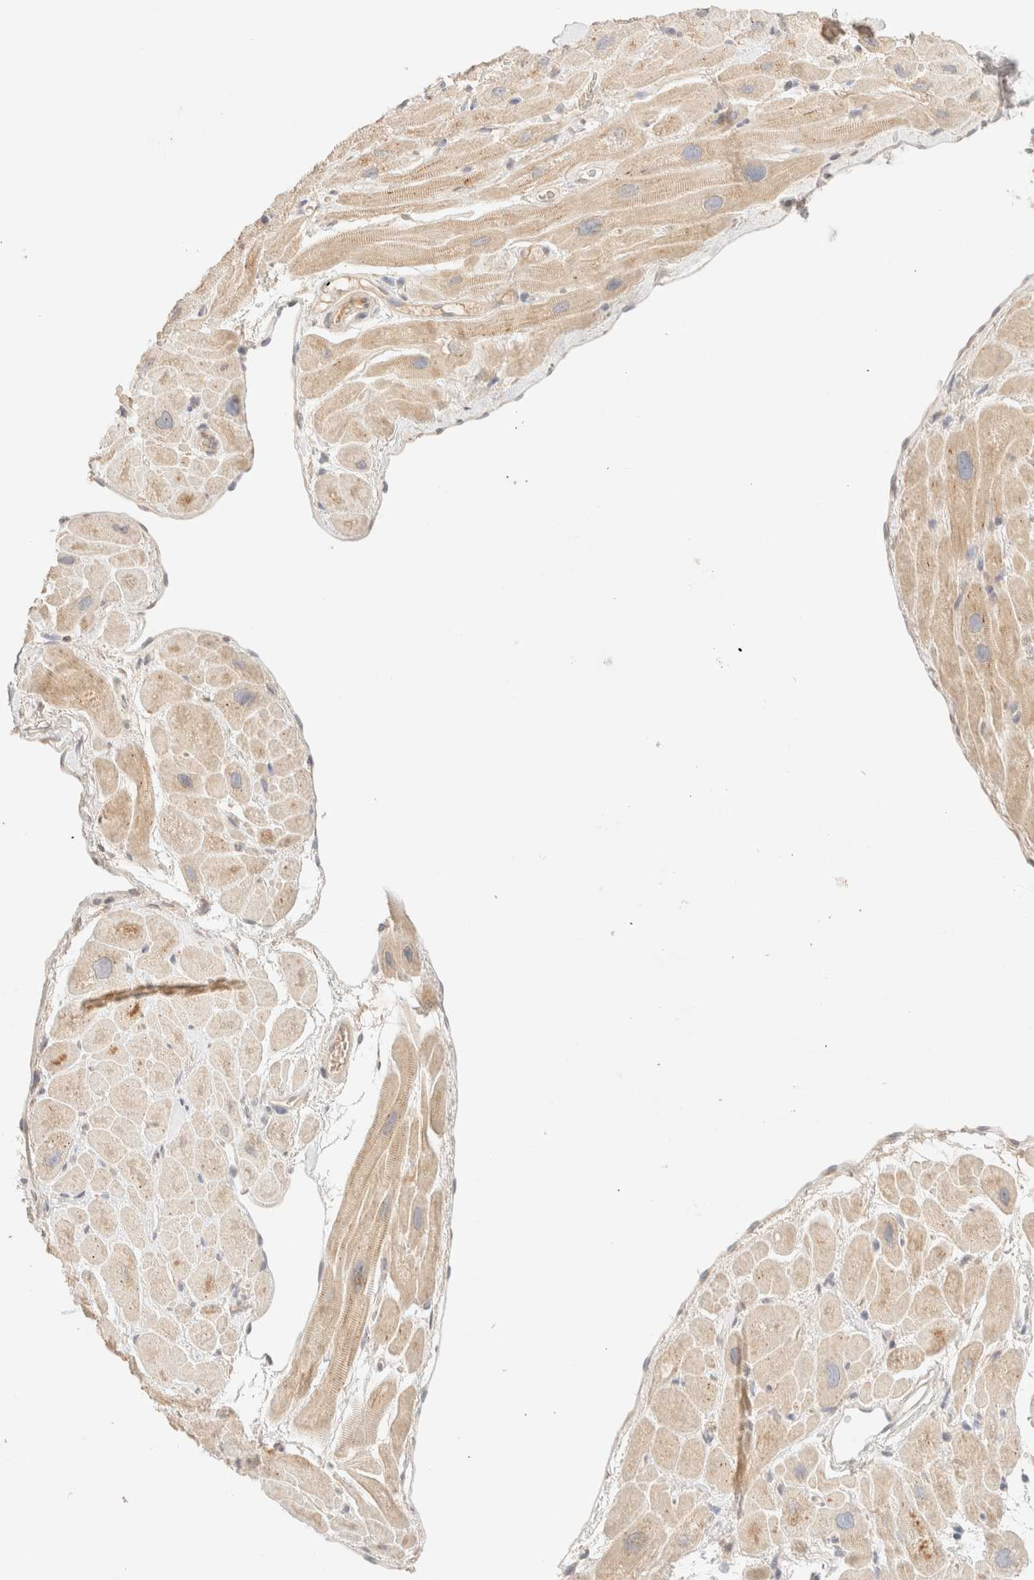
{"staining": {"intensity": "weak", "quantity": ">75%", "location": "cytoplasmic/membranous"}, "tissue": "heart muscle", "cell_type": "Cardiomyocytes", "image_type": "normal", "snomed": [{"axis": "morphology", "description": "Normal tissue, NOS"}, {"axis": "topography", "description": "Heart"}], "caption": "Immunohistochemical staining of benign heart muscle exhibits >75% levels of weak cytoplasmic/membranous protein staining in approximately >75% of cardiomyocytes.", "gene": "SARM1", "patient": {"sex": "male", "age": 49}}